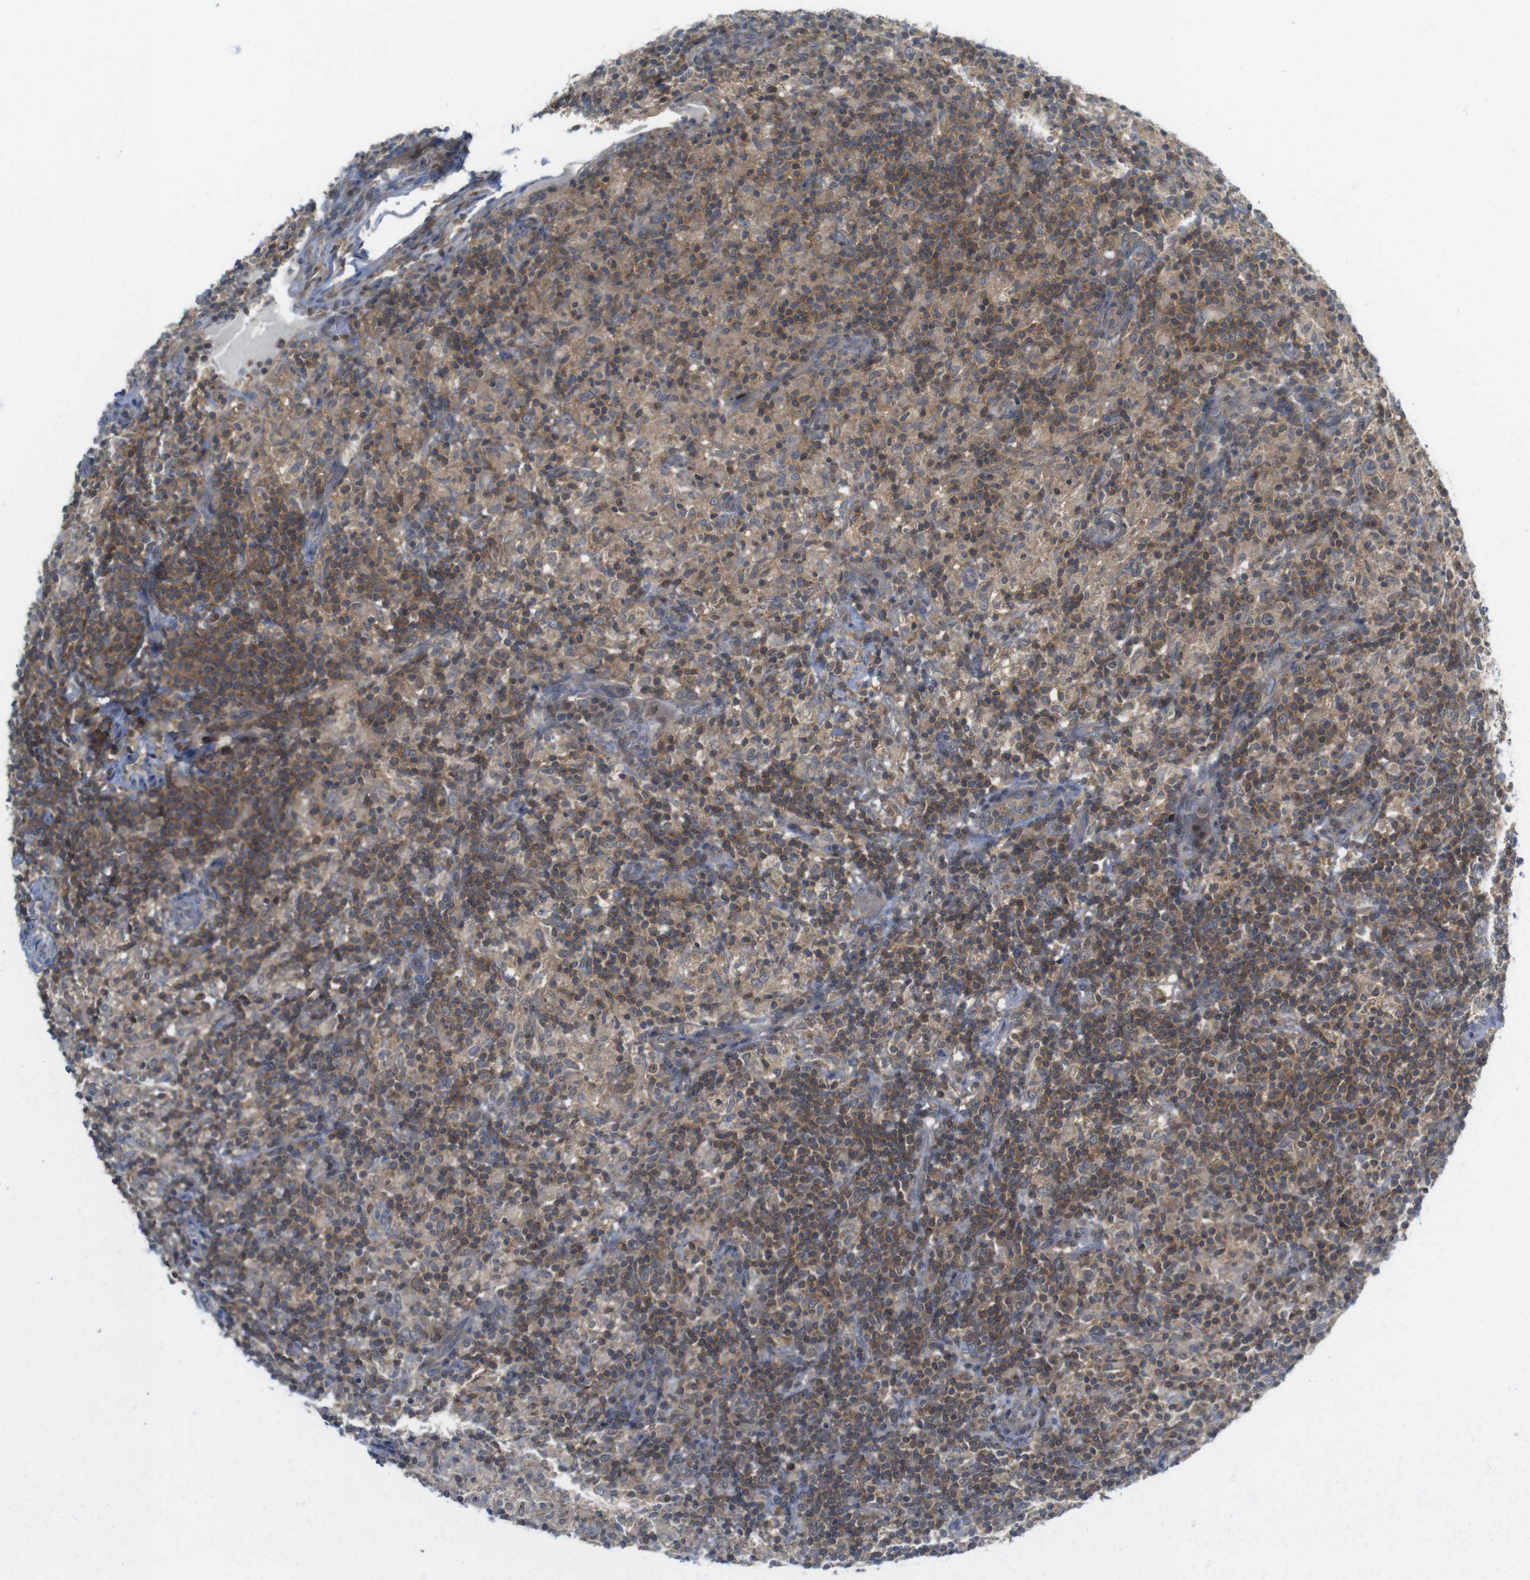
{"staining": {"intensity": "moderate", "quantity": "25%-75%", "location": "nuclear"}, "tissue": "lymphoma", "cell_type": "Tumor cells", "image_type": "cancer", "snomed": [{"axis": "morphology", "description": "Hodgkin's disease, NOS"}, {"axis": "topography", "description": "Lymph node"}], "caption": "Protein staining displays moderate nuclear positivity in about 25%-75% of tumor cells in lymphoma. The staining is performed using DAB (3,3'-diaminobenzidine) brown chromogen to label protein expression. The nuclei are counter-stained blue using hematoxylin.", "gene": "RCC1", "patient": {"sex": "male", "age": 70}}